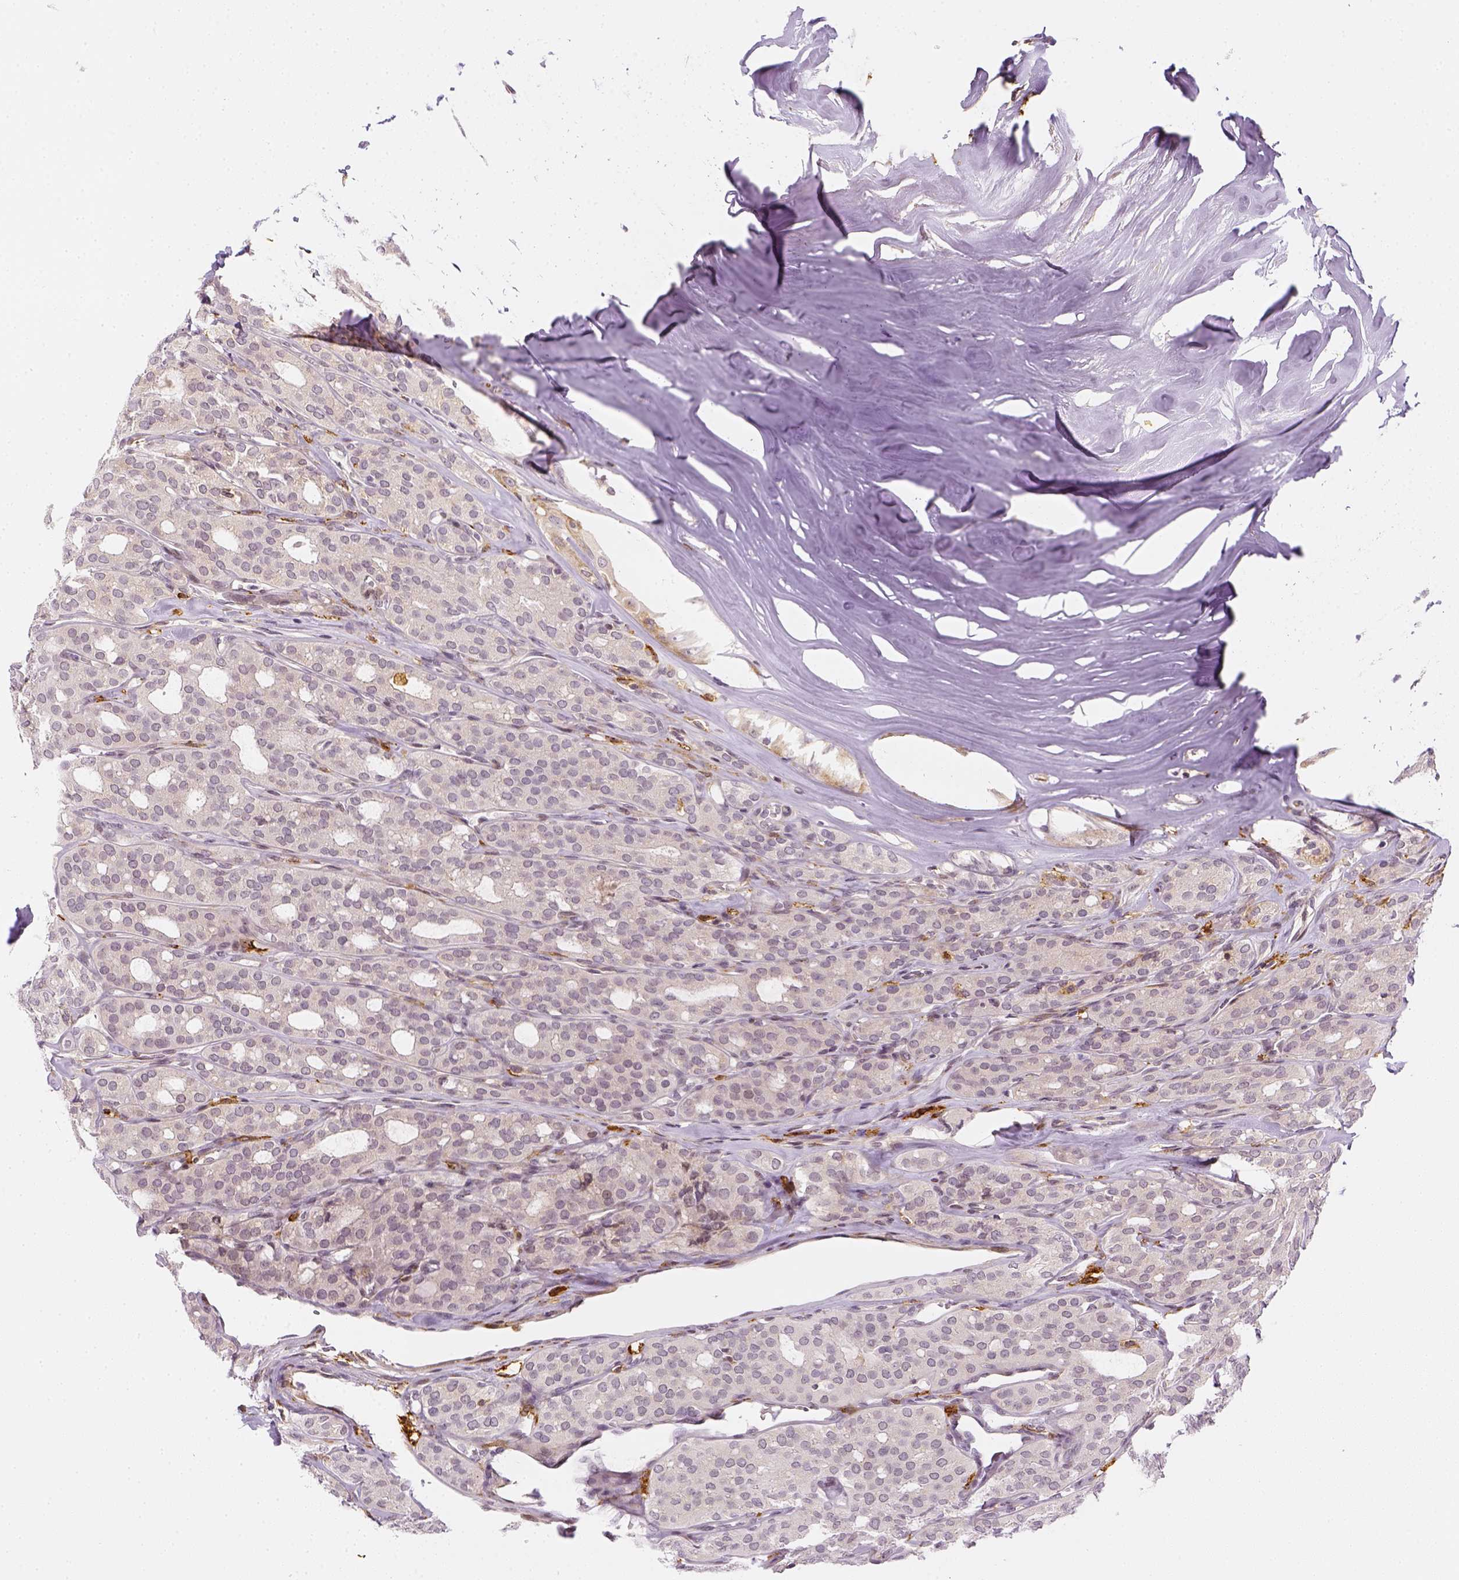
{"staining": {"intensity": "negative", "quantity": "none", "location": "none"}, "tissue": "thyroid cancer", "cell_type": "Tumor cells", "image_type": "cancer", "snomed": [{"axis": "morphology", "description": "Follicular adenoma carcinoma, NOS"}, {"axis": "topography", "description": "Thyroid gland"}], "caption": "The IHC photomicrograph has no significant staining in tumor cells of thyroid cancer tissue.", "gene": "CD14", "patient": {"sex": "male", "age": 75}}